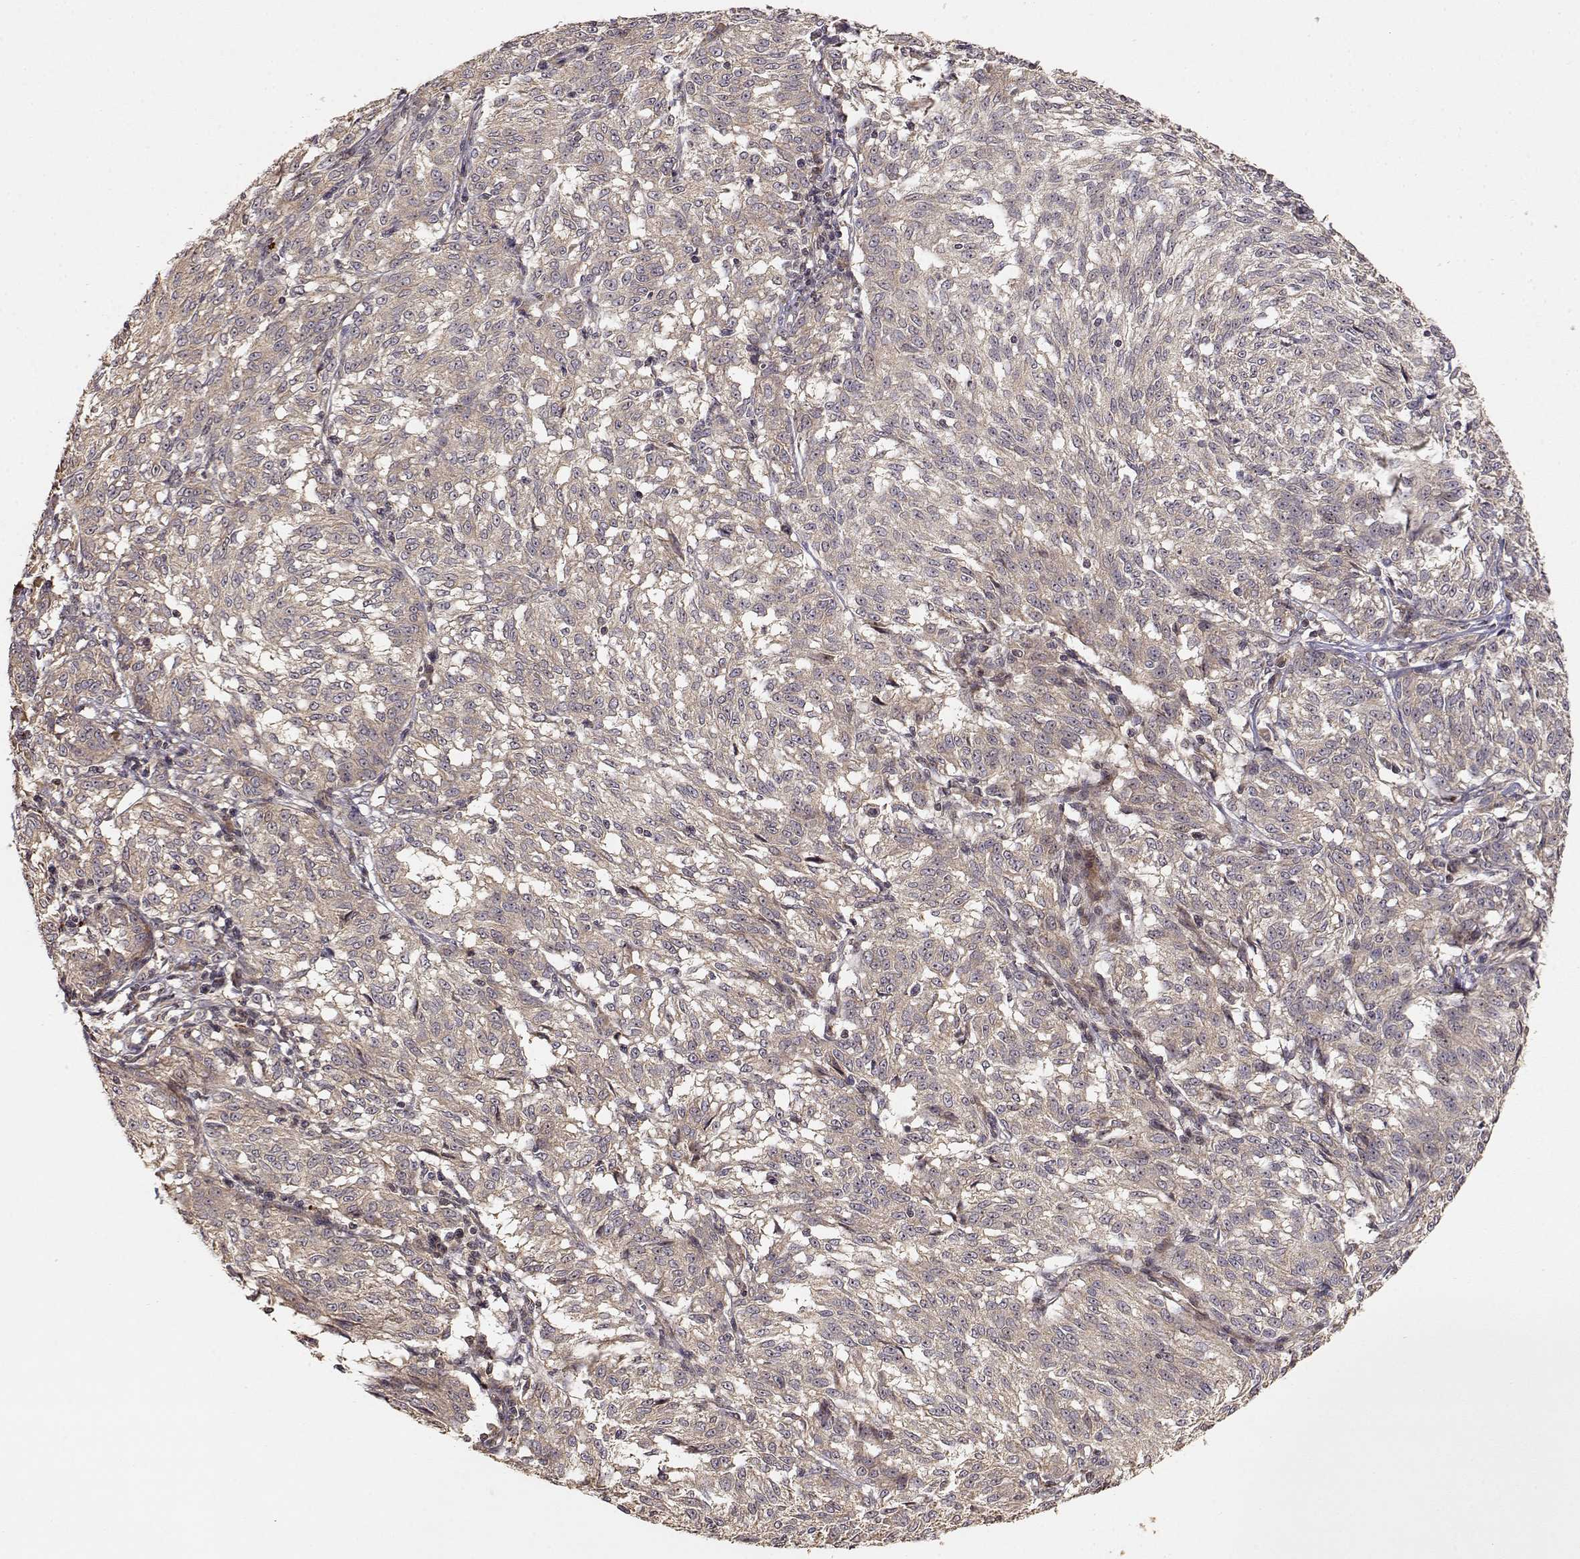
{"staining": {"intensity": "weak", "quantity": ">75%", "location": "cytoplasmic/membranous"}, "tissue": "melanoma", "cell_type": "Tumor cells", "image_type": "cancer", "snomed": [{"axis": "morphology", "description": "Malignant melanoma, NOS"}, {"axis": "topography", "description": "Skin"}], "caption": "Protein expression analysis of malignant melanoma shows weak cytoplasmic/membranous staining in about >75% of tumor cells.", "gene": "PICK1", "patient": {"sex": "female", "age": 72}}